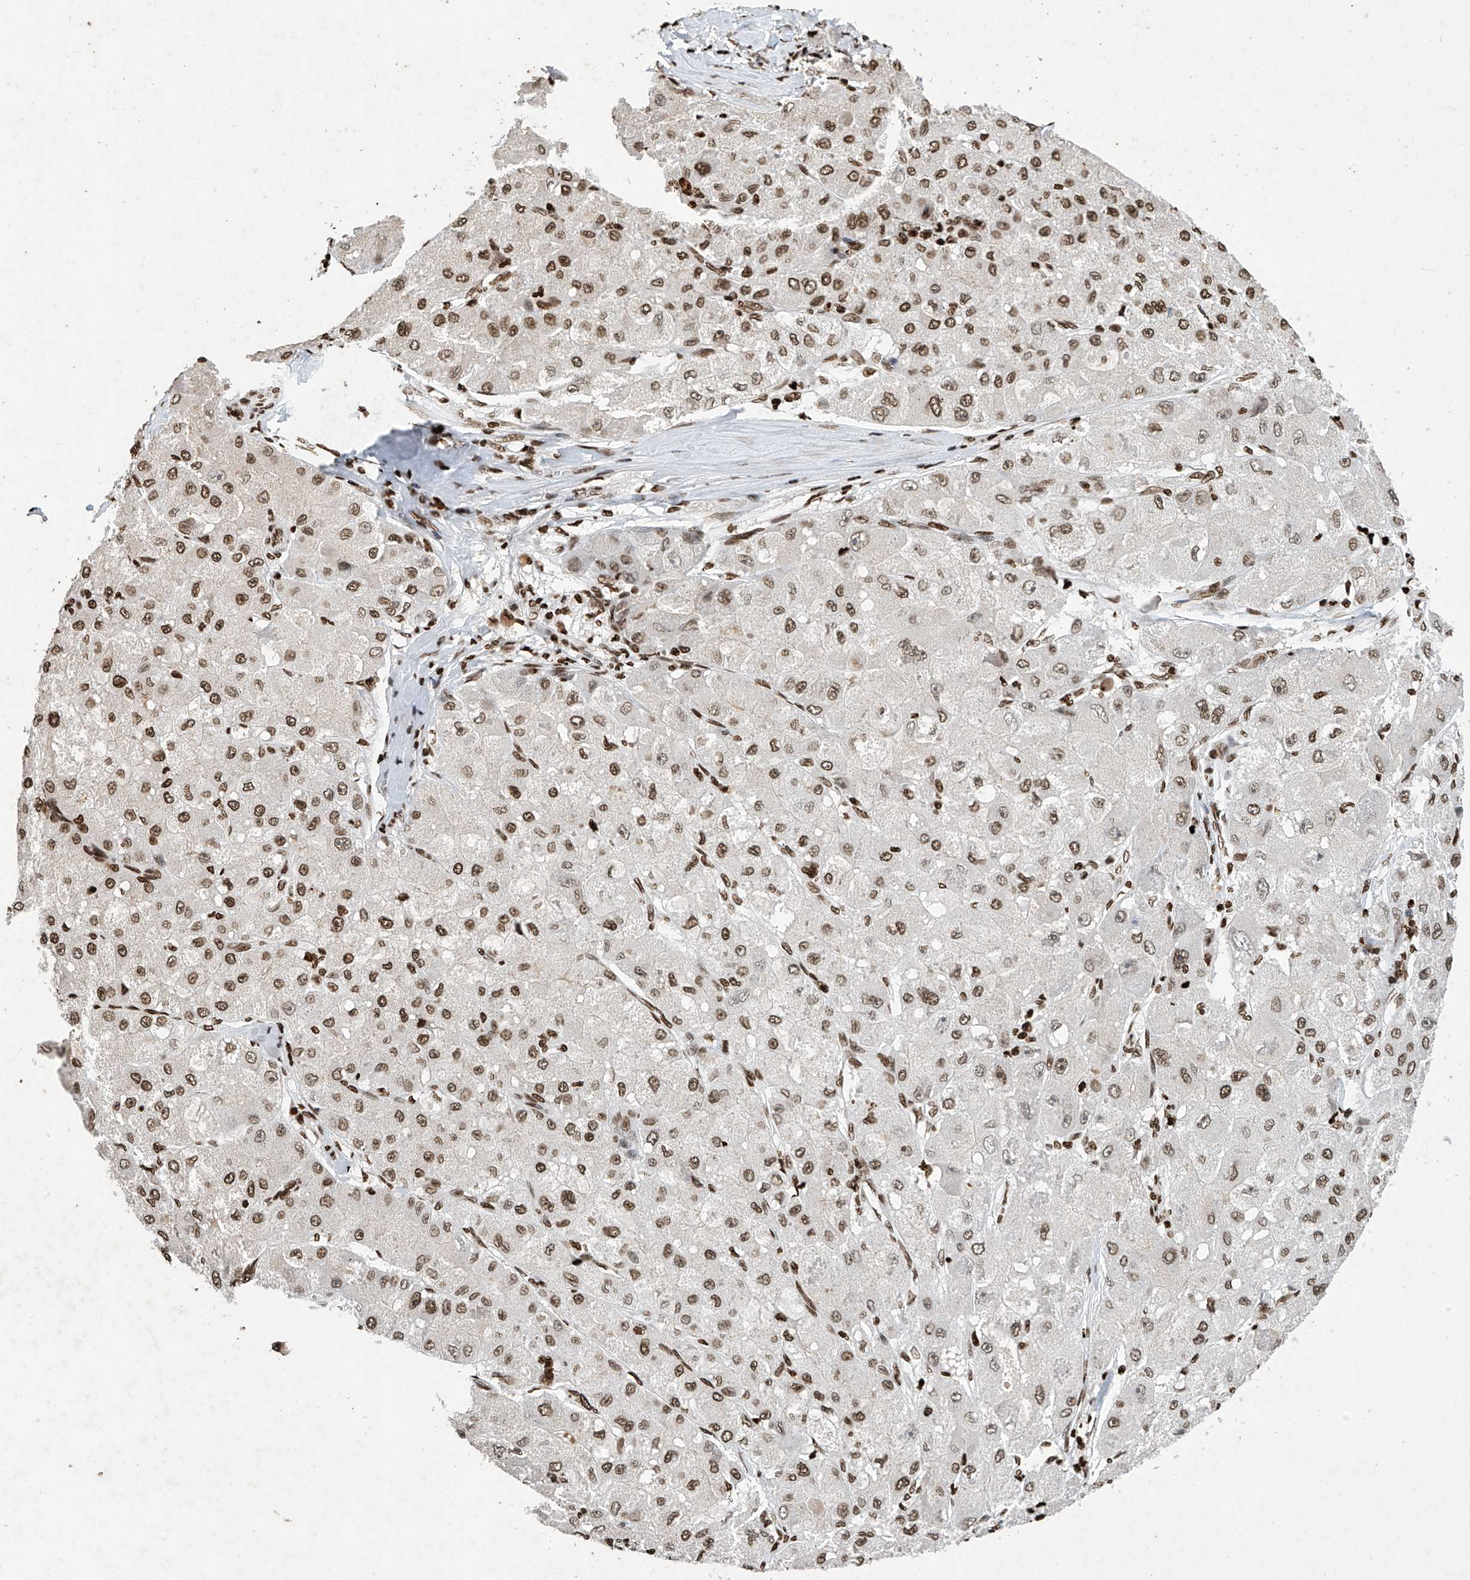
{"staining": {"intensity": "moderate", "quantity": ">75%", "location": "nuclear"}, "tissue": "liver cancer", "cell_type": "Tumor cells", "image_type": "cancer", "snomed": [{"axis": "morphology", "description": "Carcinoma, Hepatocellular, NOS"}, {"axis": "topography", "description": "Liver"}], "caption": "Brown immunohistochemical staining in liver cancer (hepatocellular carcinoma) reveals moderate nuclear positivity in approximately >75% of tumor cells.", "gene": "H4C16", "patient": {"sex": "male", "age": 80}}